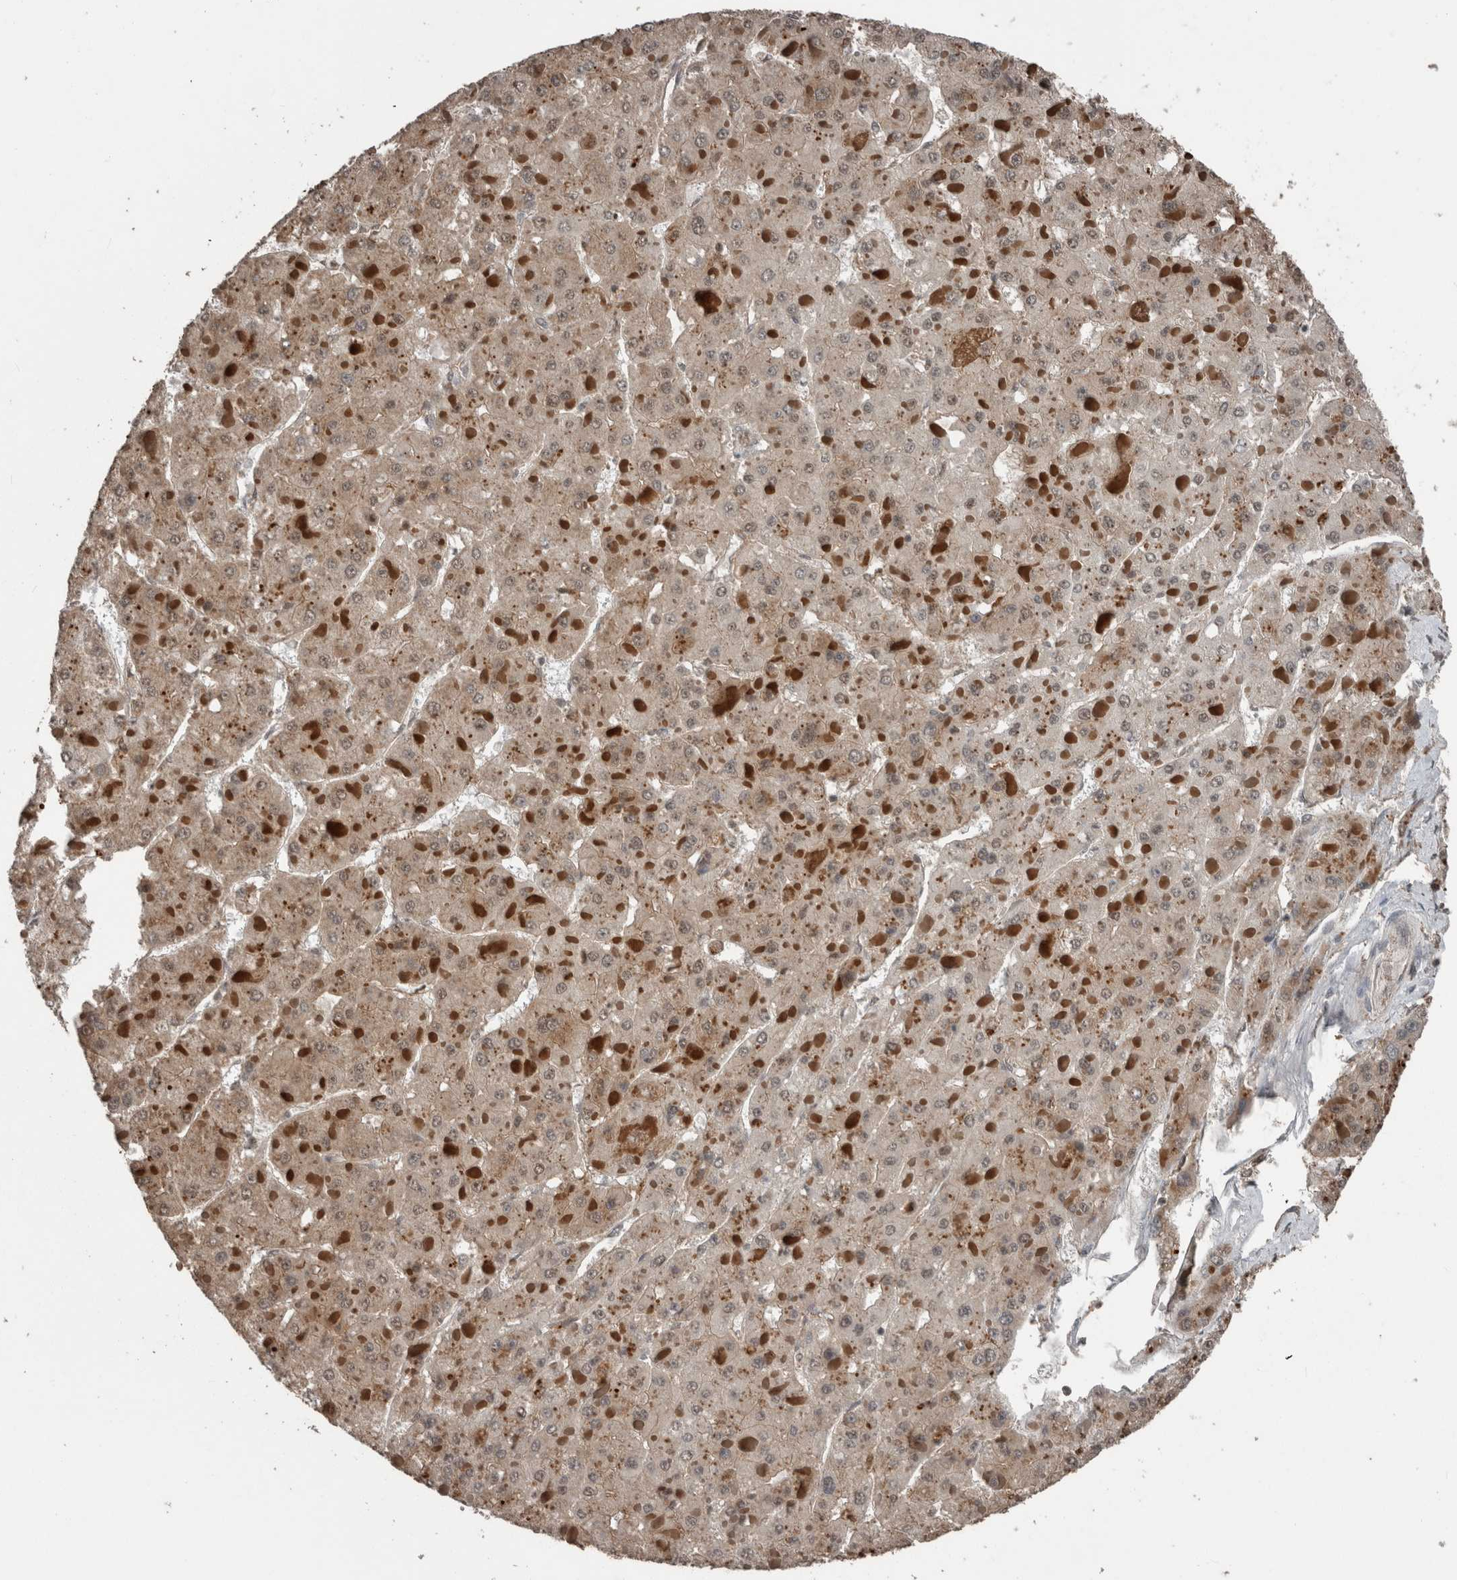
{"staining": {"intensity": "moderate", "quantity": "<25%", "location": "cytoplasmic/membranous"}, "tissue": "liver cancer", "cell_type": "Tumor cells", "image_type": "cancer", "snomed": [{"axis": "morphology", "description": "Carcinoma, Hepatocellular, NOS"}, {"axis": "topography", "description": "Liver"}], "caption": "DAB (3,3'-diaminobenzidine) immunohistochemical staining of liver cancer (hepatocellular carcinoma) displays moderate cytoplasmic/membranous protein positivity in approximately <25% of tumor cells. The staining was performed using DAB to visualize the protein expression in brown, while the nuclei were stained in blue with hematoxylin (Magnification: 20x).", "gene": "RIOK3", "patient": {"sex": "female", "age": 73}}